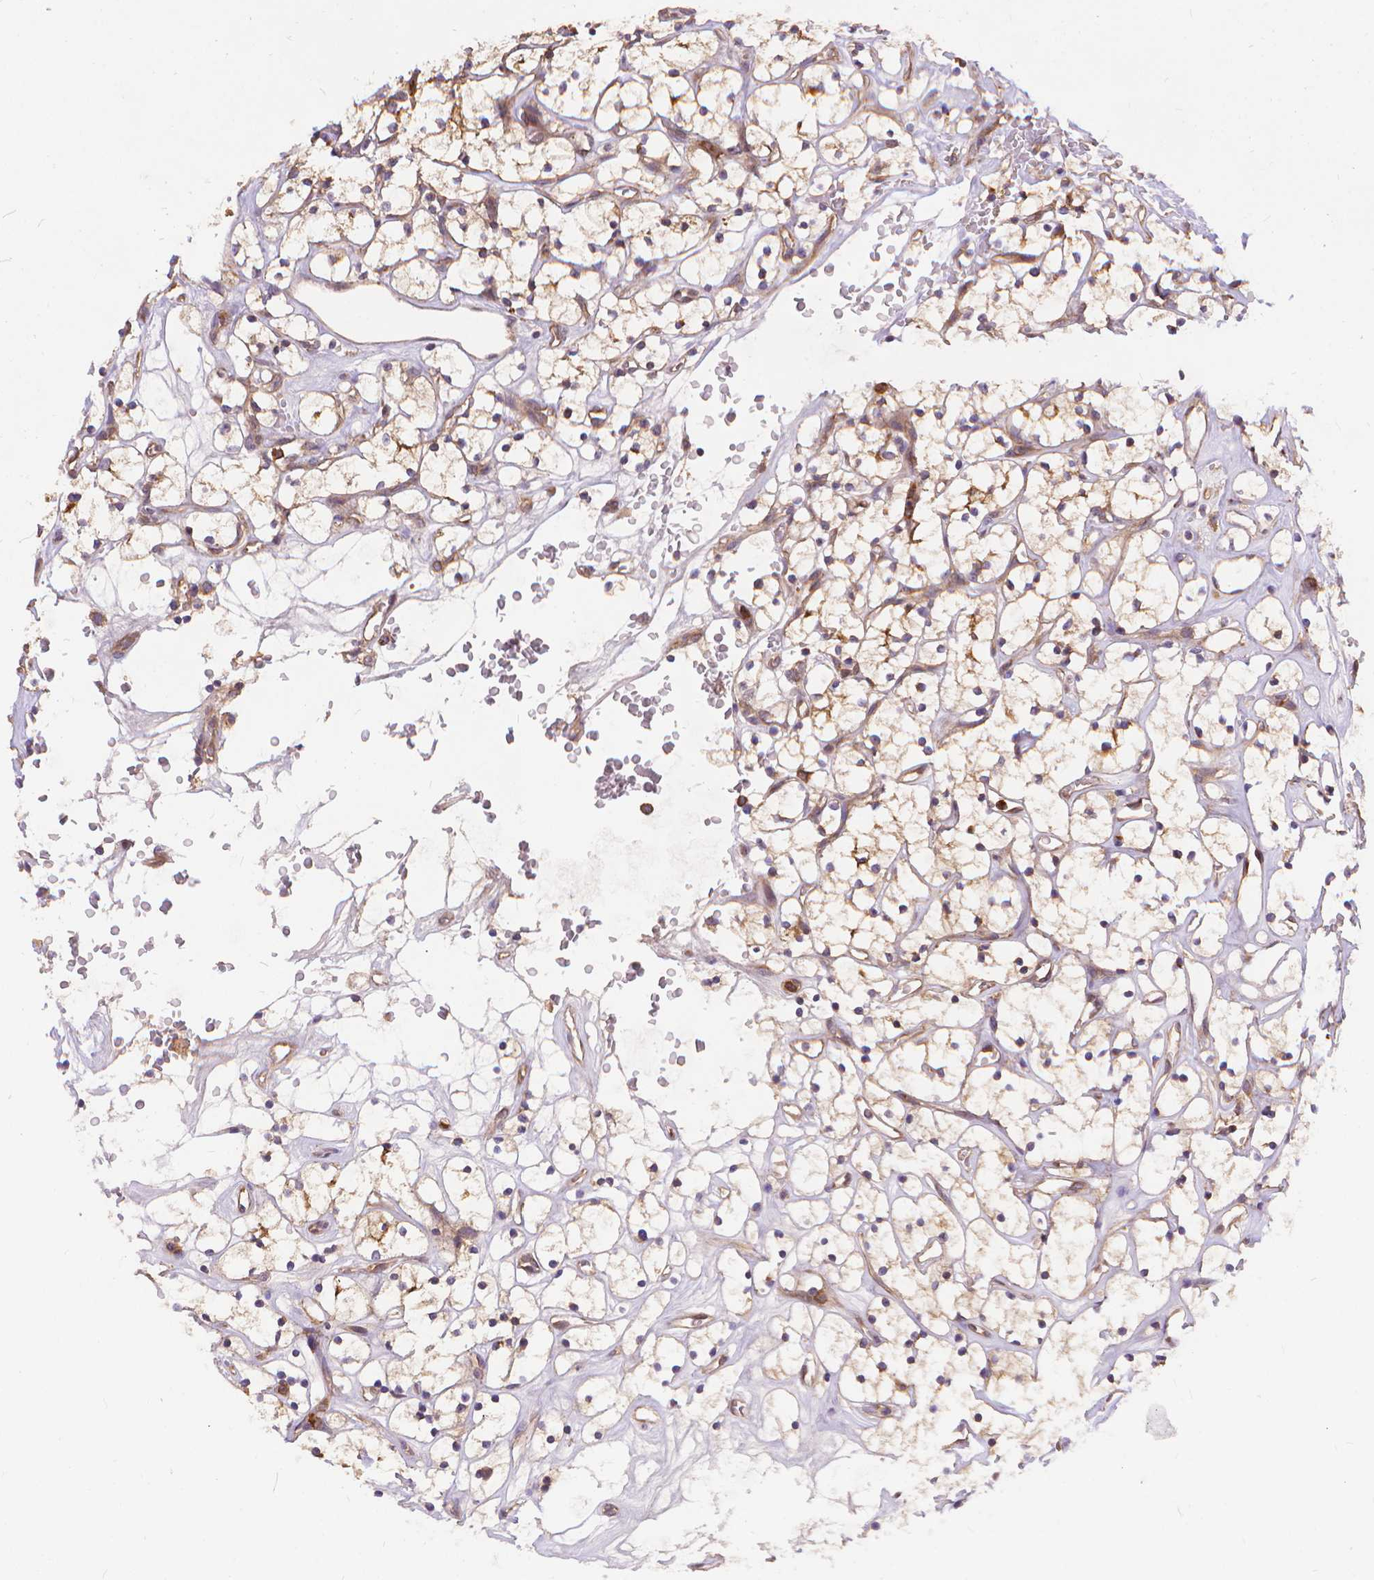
{"staining": {"intensity": "weak", "quantity": ">75%", "location": "cytoplasmic/membranous"}, "tissue": "renal cancer", "cell_type": "Tumor cells", "image_type": "cancer", "snomed": [{"axis": "morphology", "description": "Adenocarcinoma, NOS"}, {"axis": "topography", "description": "Kidney"}], "caption": "Immunohistochemistry (IHC) photomicrograph of renal cancer stained for a protein (brown), which demonstrates low levels of weak cytoplasmic/membranous positivity in about >75% of tumor cells.", "gene": "ARAP1", "patient": {"sex": "female", "age": 64}}